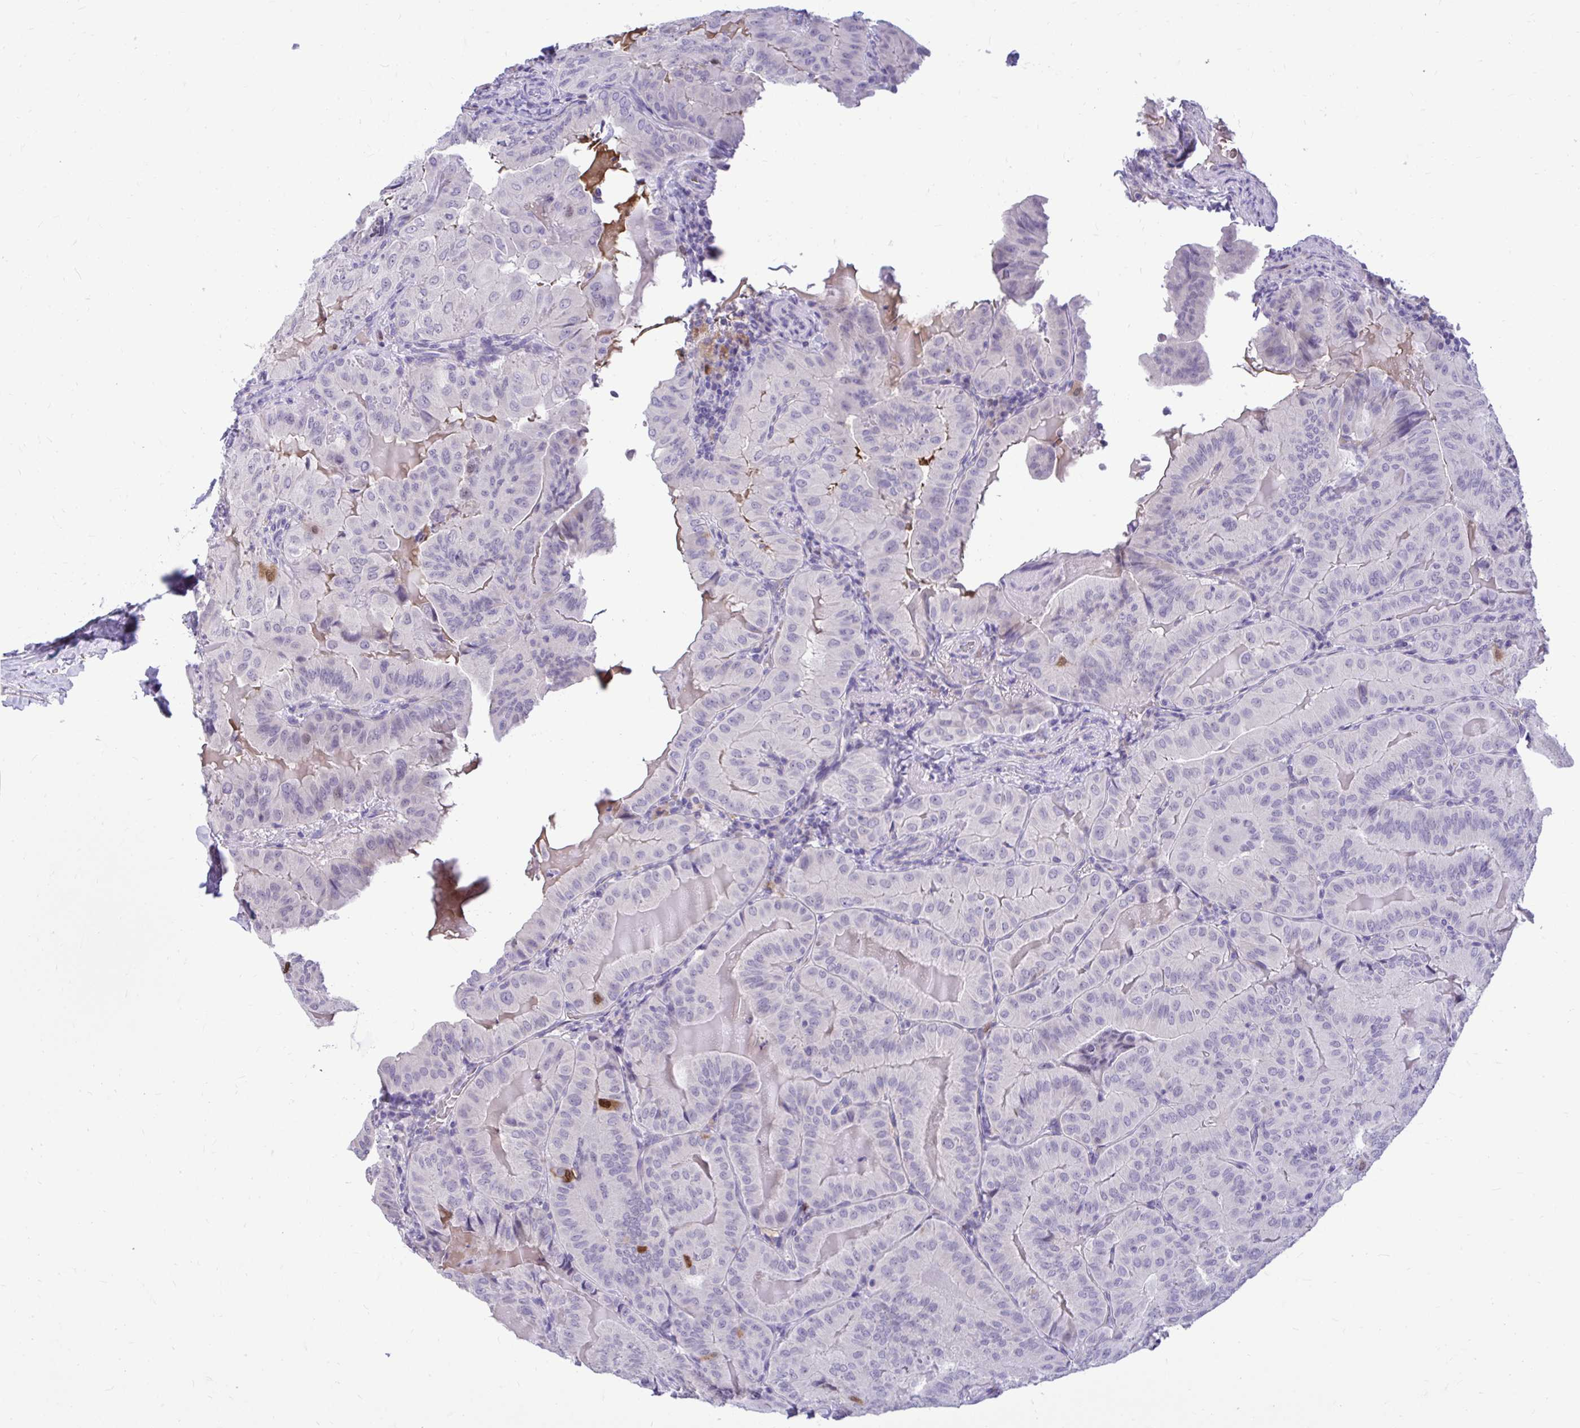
{"staining": {"intensity": "negative", "quantity": "none", "location": "none"}, "tissue": "thyroid cancer", "cell_type": "Tumor cells", "image_type": "cancer", "snomed": [{"axis": "morphology", "description": "Papillary adenocarcinoma, NOS"}, {"axis": "topography", "description": "Thyroid gland"}], "caption": "Immunohistochemical staining of human thyroid cancer demonstrates no significant staining in tumor cells.", "gene": "CDC20", "patient": {"sex": "female", "age": 68}}